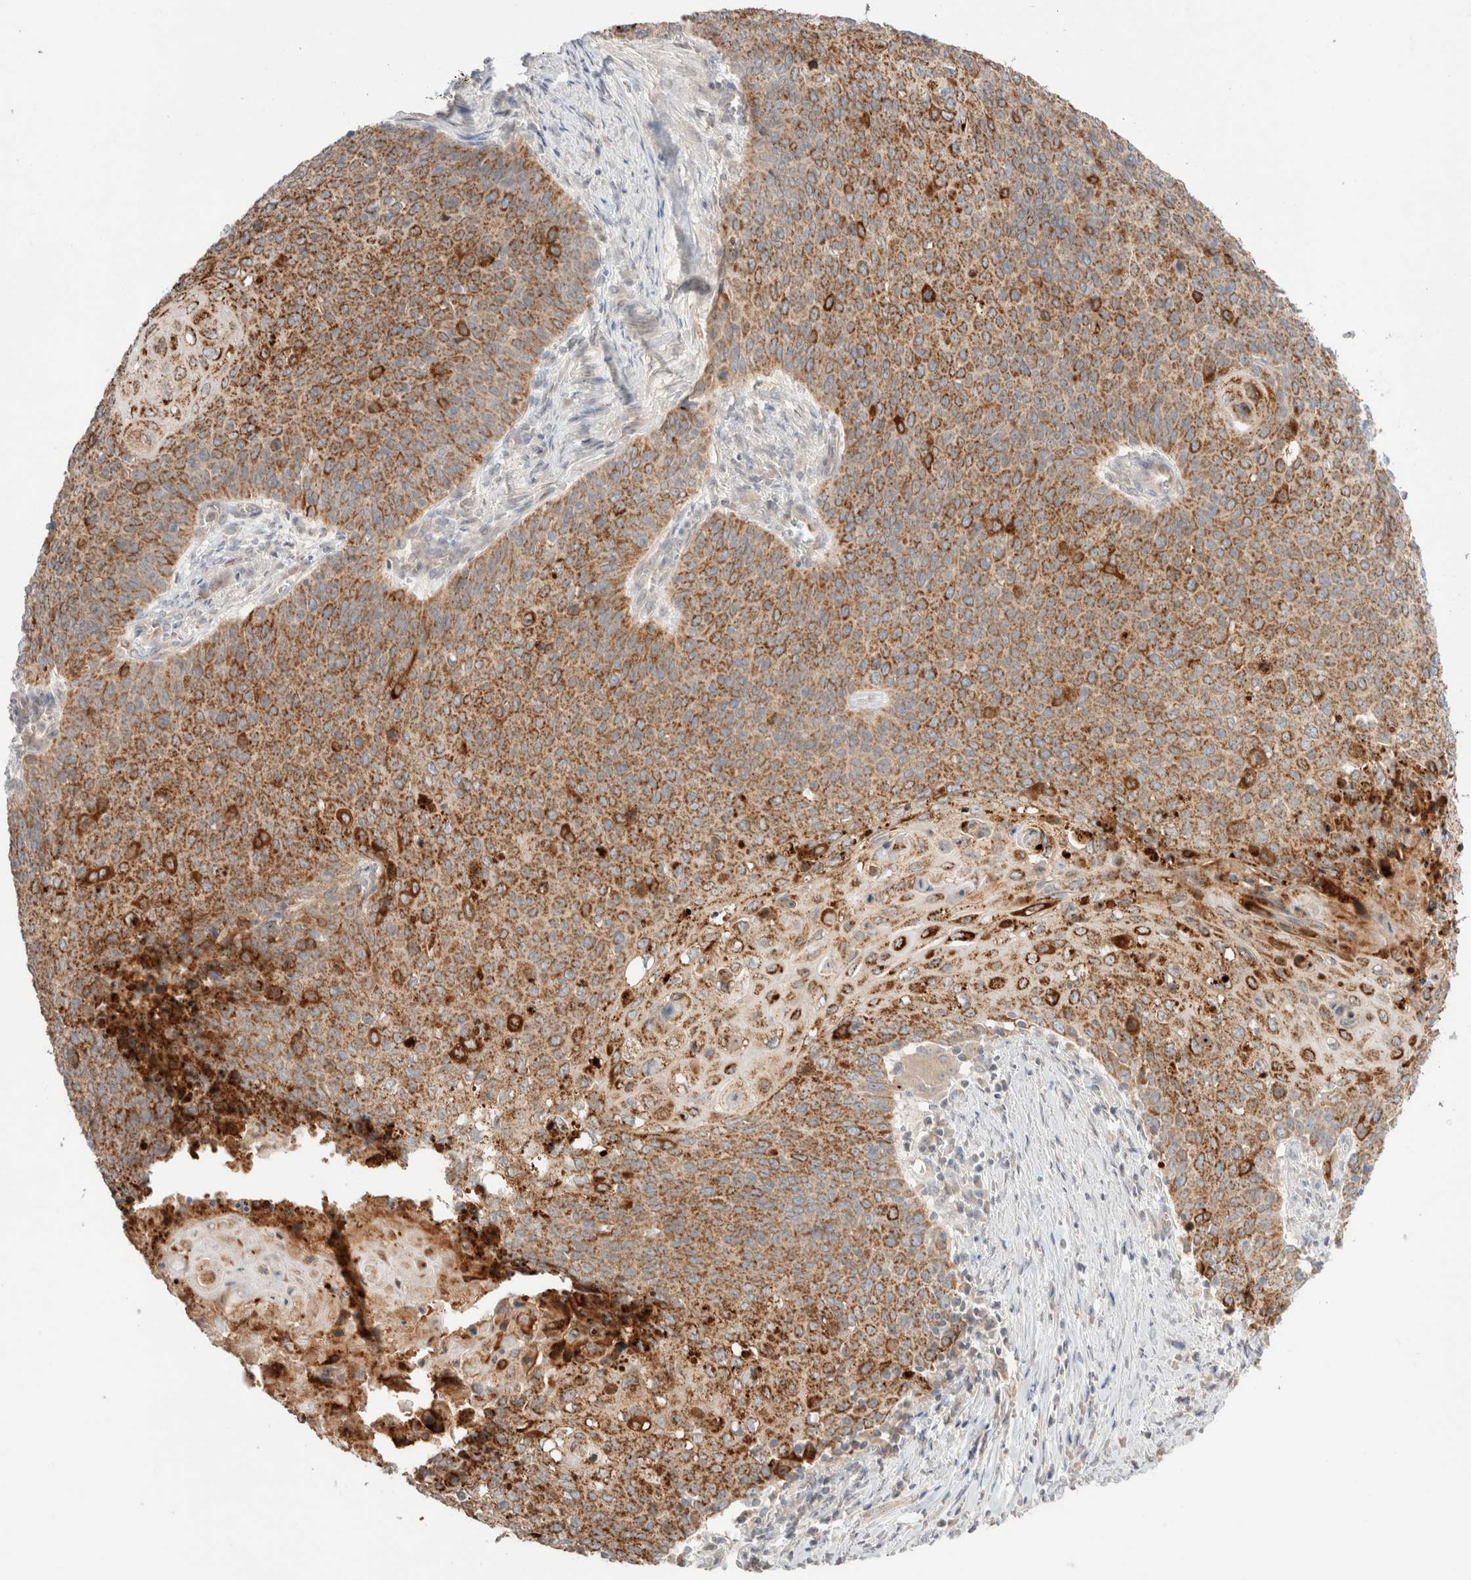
{"staining": {"intensity": "strong", "quantity": ">75%", "location": "cytoplasmic/membranous"}, "tissue": "cervical cancer", "cell_type": "Tumor cells", "image_type": "cancer", "snomed": [{"axis": "morphology", "description": "Squamous cell carcinoma, NOS"}, {"axis": "topography", "description": "Cervix"}], "caption": "Immunohistochemical staining of cervical cancer shows high levels of strong cytoplasmic/membranous protein positivity in approximately >75% of tumor cells.", "gene": "TRIM41", "patient": {"sex": "female", "age": 39}}